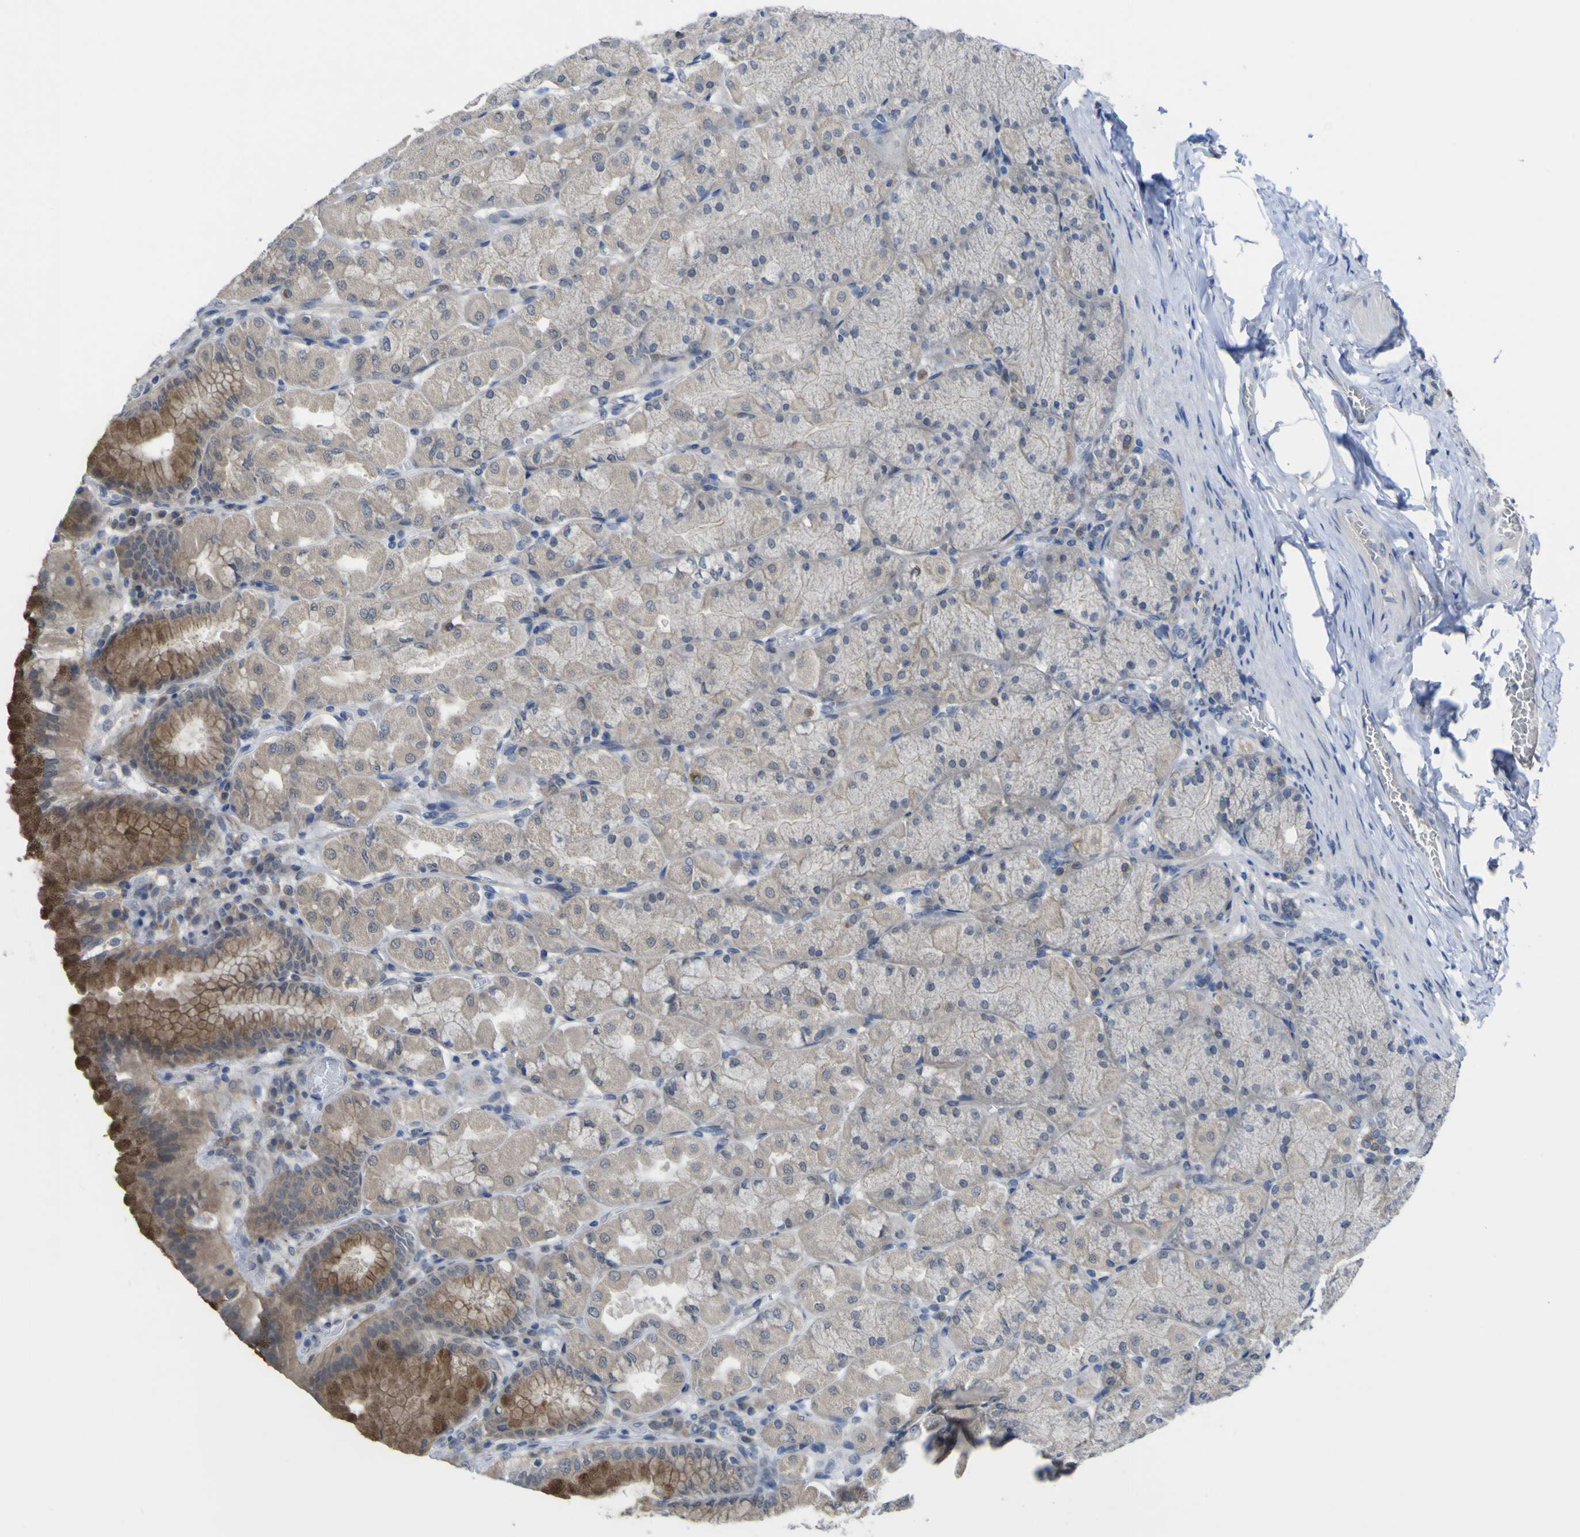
{"staining": {"intensity": "moderate", "quantity": "25%-75%", "location": "cytoplasmic/membranous"}, "tissue": "stomach", "cell_type": "Glandular cells", "image_type": "normal", "snomed": [{"axis": "morphology", "description": "Normal tissue, NOS"}, {"axis": "topography", "description": "Stomach, upper"}], "caption": "A photomicrograph of human stomach stained for a protein displays moderate cytoplasmic/membranous brown staining in glandular cells.", "gene": "TNFRSF11A", "patient": {"sex": "female", "age": 56}}